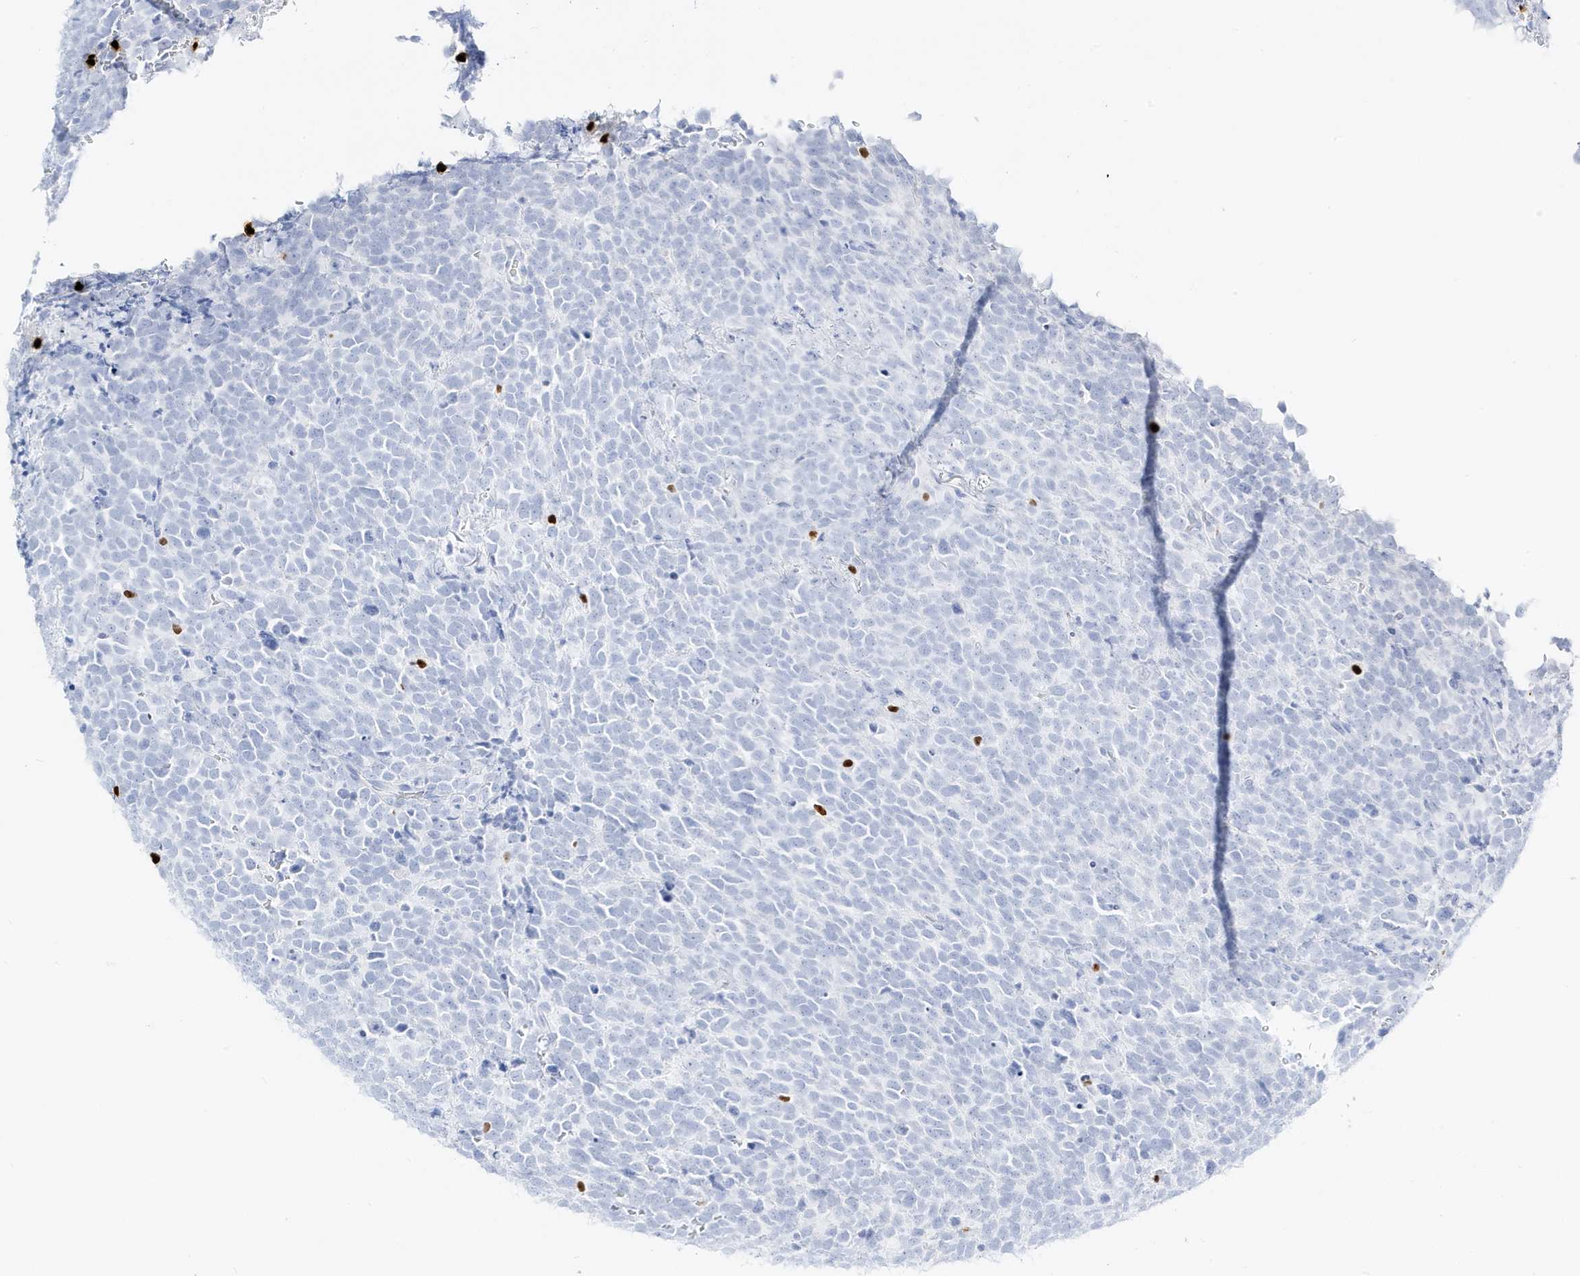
{"staining": {"intensity": "negative", "quantity": "none", "location": "none"}, "tissue": "urothelial cancer", "cell_type": "Tumor cells", "image_type": "cancer", "snomed": [{"axis": "morphology", "description": "Urothelial carcinoma, High grade"}, {"axis": "topography", "description": "Urinary bladder"}], "caption": "Immunohistochemistry of urothelial carcinoma (high-grade) reveals no staining in tumor cells.", "gene": "MNDA", "patient": {"sex": "female", "age": 82}}